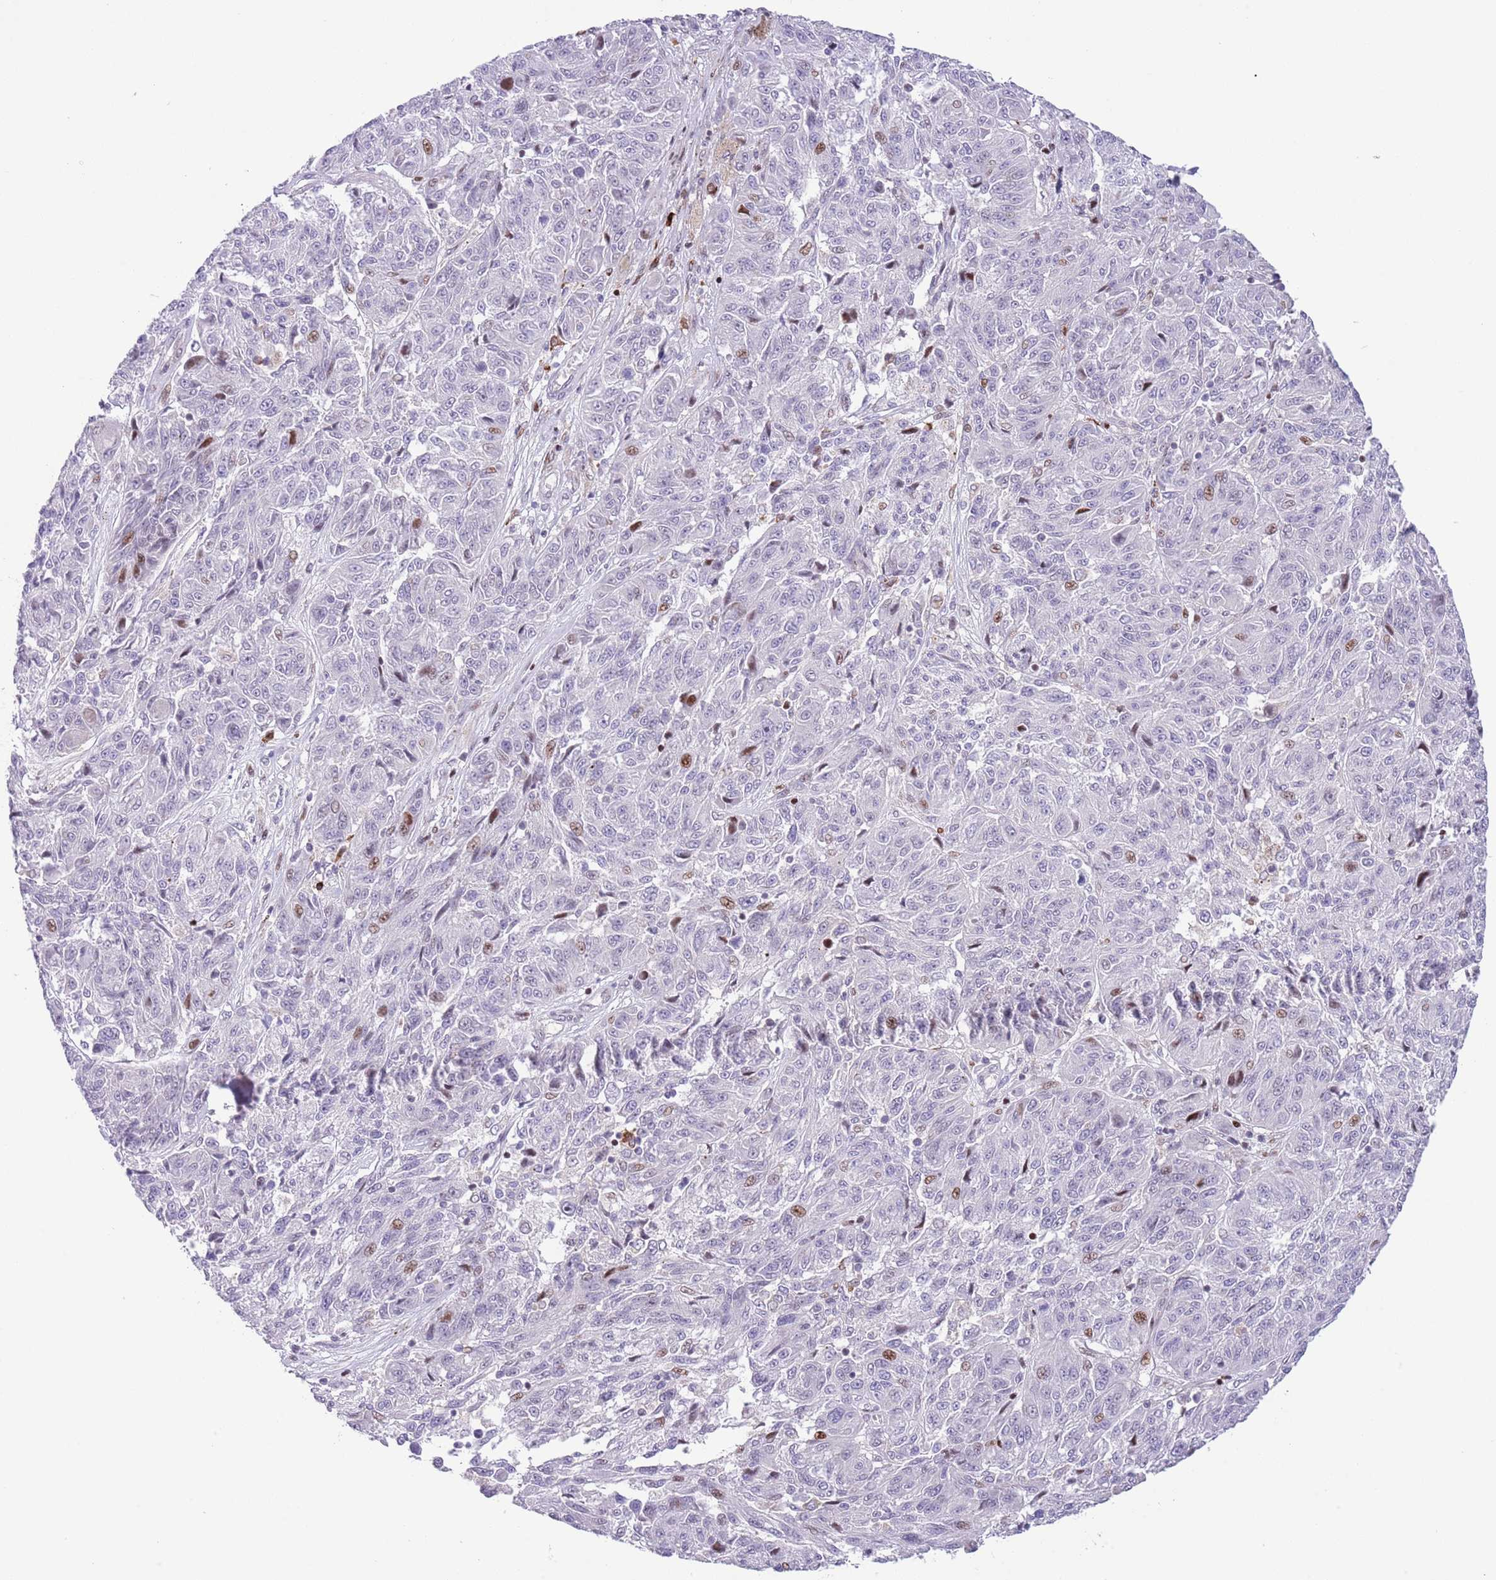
{"staining": {"intensity": "moderate", "quantity": "<25%", "location": "nuclear"}, "tissue": "melanoma", "cell_type": "Tumor cells", "image_type": "cancer", "snomed": [{"axis": "morphology", "description": "Malignant melanoma, NOS"}, {"axis": "topography", "description": "Skin"}], "caption": "Protein staining of melanoma tissue exhibits moderate nuclear positivity in about <25% of tumor cells. Using DAB (3,3'-diaminobenzidine) (brown) and hematoxylin (blue) stains, captured at high magnification using brightfield microscopy.", "gene": "ANO8", "patient": {"sex": "male", "age": 53}}